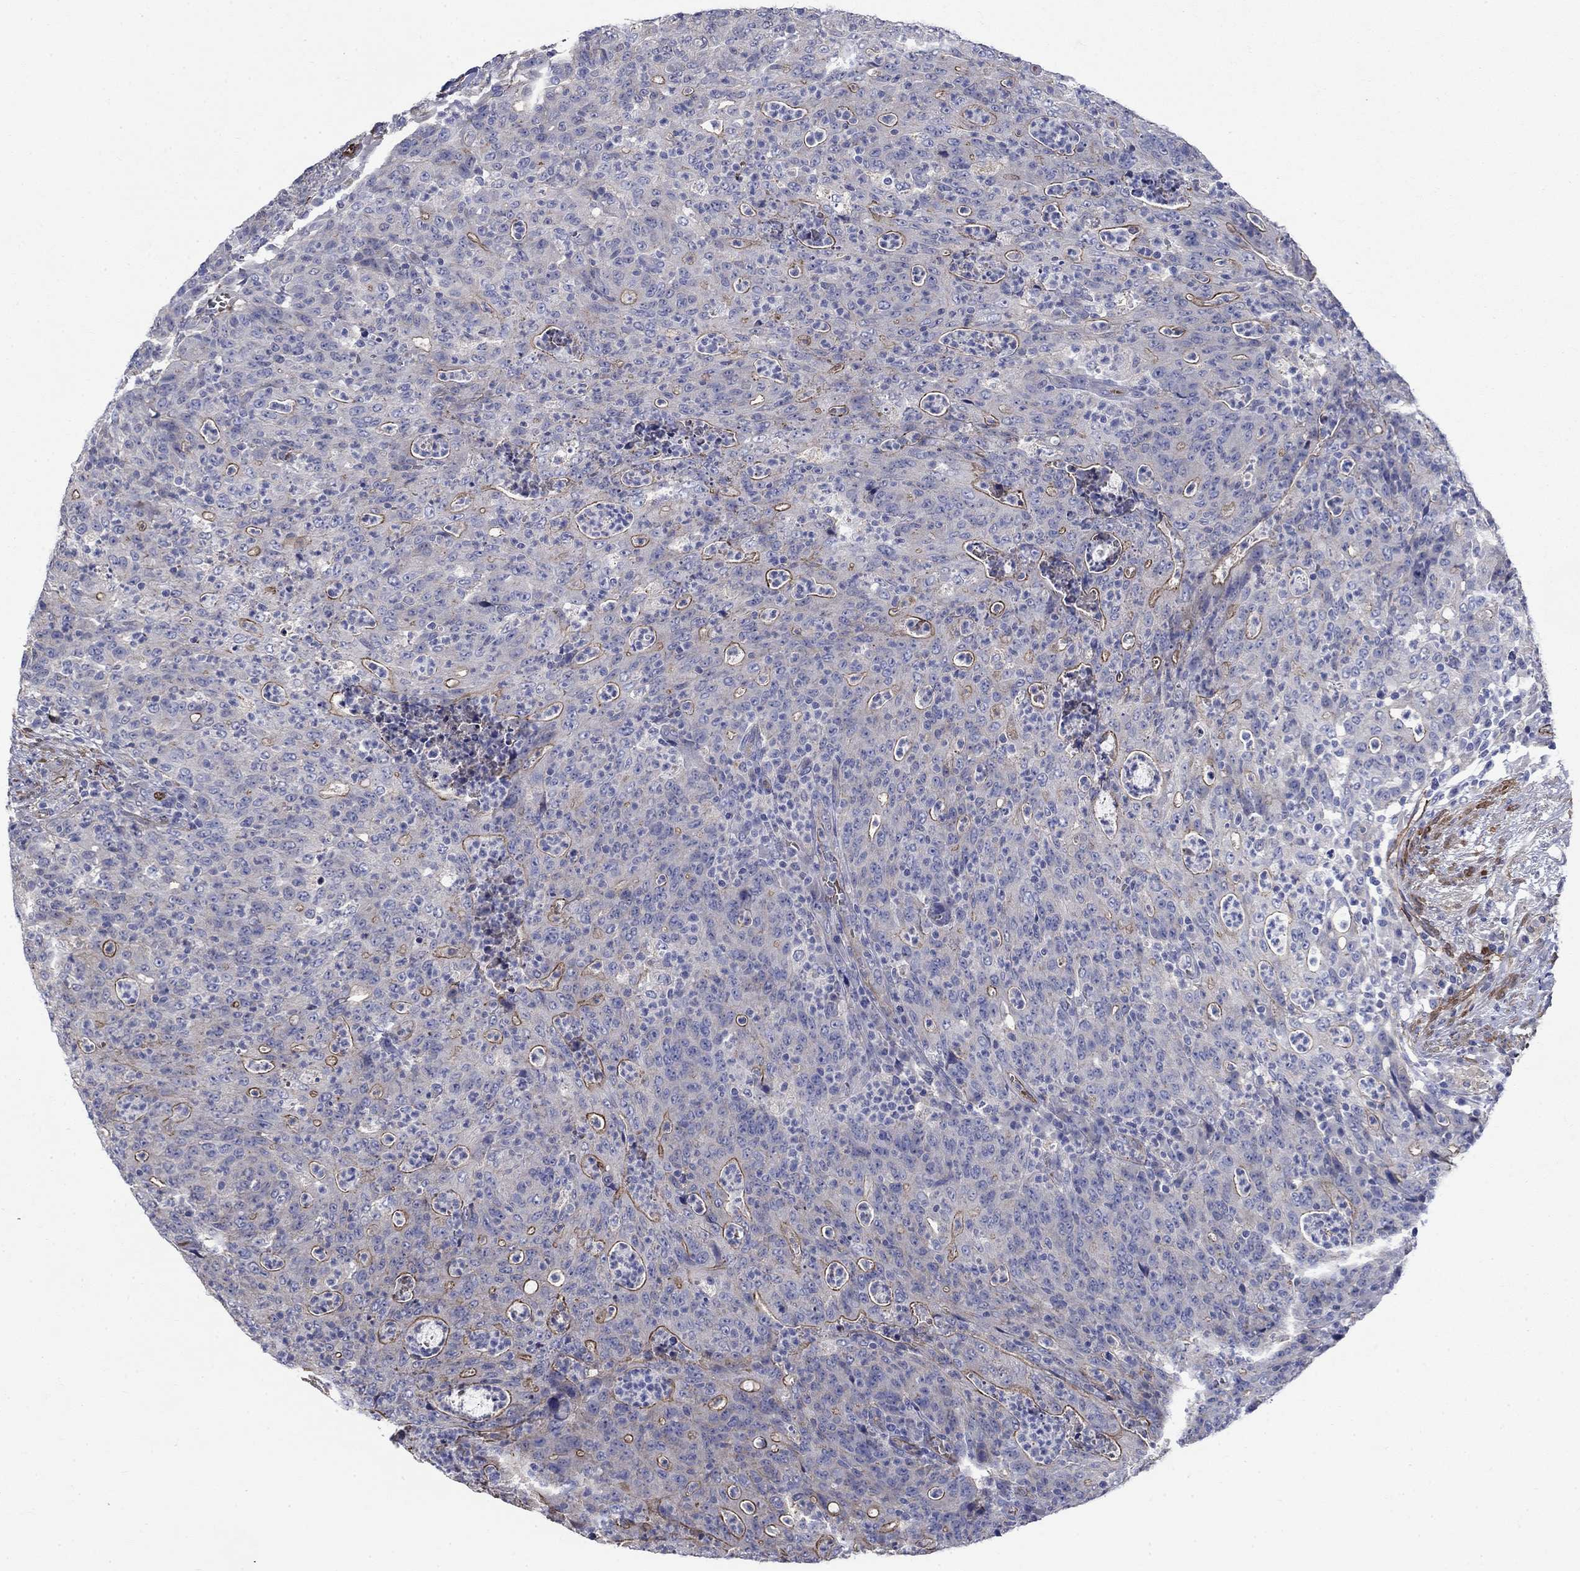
{"staining": {"intensity": "strong", "quantity": "<25%", "location": "cytoplasmic/membranous"}, "tissue": "colorectal cancer", "cell_type": "Tumor cells", "image_type": "cancer", "snomed": [{"axis": "morphology", "description": "Adenocarcinoma, NOS"}, {"axis": "topography", "description": "Colon"}], "caption": "DAB (3,3'-diaminobenzidine) immunohistochemical staining of colorectal cancer reveals strong cytoplasmic/membranous protein staining in approximately <25% of tumor cells. (Stains: DAB in brown, nuclei in blue, Microscopy: brightfield microscopy at high magnification).", "gene": "FLNC", "patient": {"sex": "male", "age": 70}}